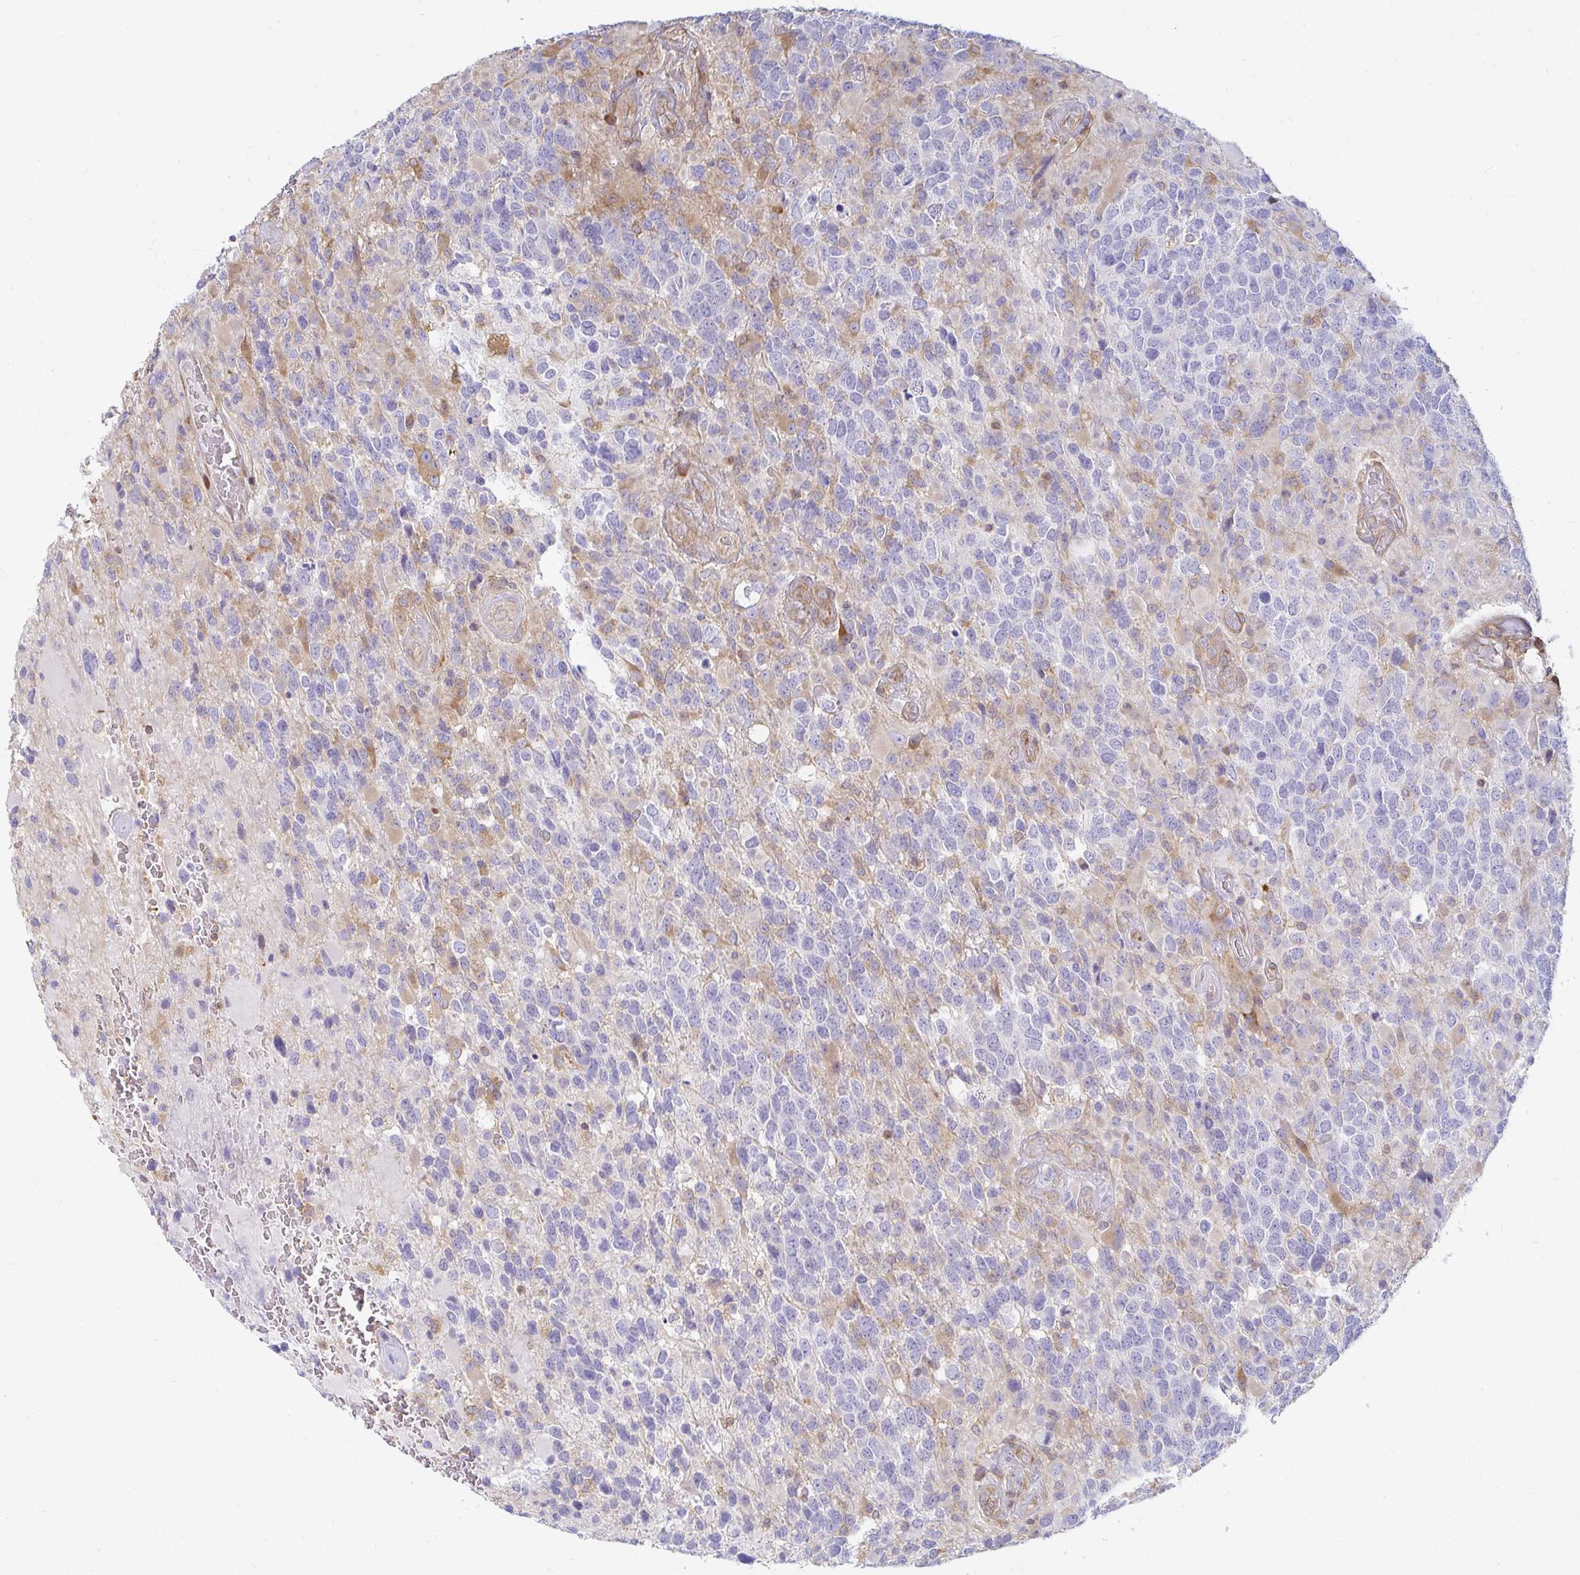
{"staining": {"intensity": "negative", "quantity": "none", "location": "none"}, "tissue": "glioma", "cell_type": "Tumor cells", "image_type": "cancer", "snomed": [{"axis": "morphology", "description": "Glioma, malignant, High grade"}, {"axis": "topography", "description": "Brain"}], "caption": "The micrograph exhibits no significant staining in tumor cells of glioma.", "gene": "CAST", "patient": {"sex": "female", "age": 40}}